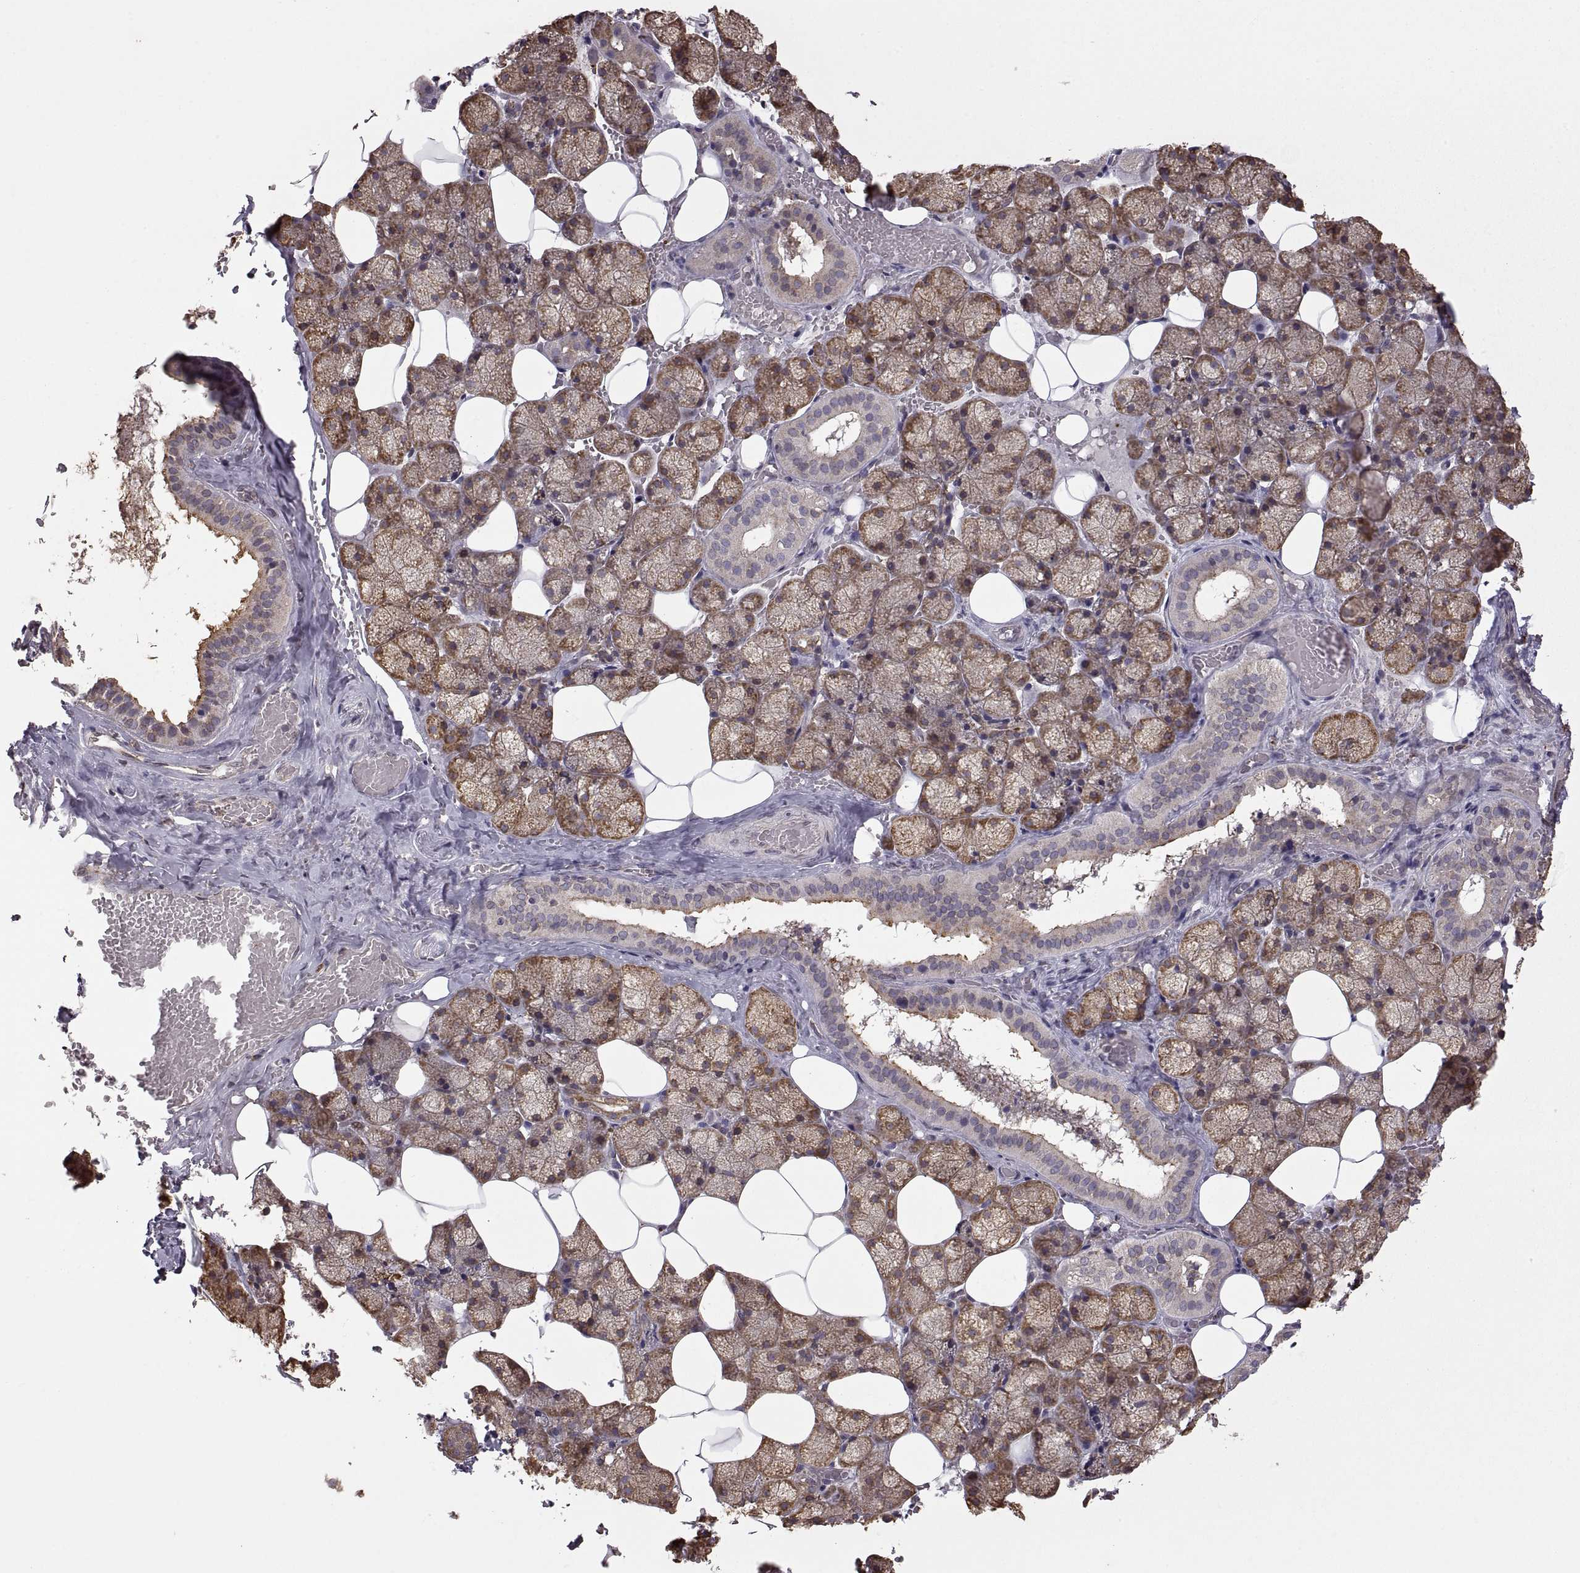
{"staining": {"intensity": "strong", "quantity": "25%-75%", "location": "cytoplasmic/membranous"}, "tissue": "salivary gland", "cell_type": "Glandular cells", "image_type": "normal", "snomed": [{"axis": "morphology", "description": "Normal tissue, NOS"}, {"axis": "topography", "description": "Salivary gland"}], "caption": "Brown immunohistochemical staining in benign human salivary gland reveals strong cytoplasmic/membranous expression in approximately 25%-75% of glandular cells.", "gene": "PDIA3", "patient": {"sex": "male", "age": 38}}